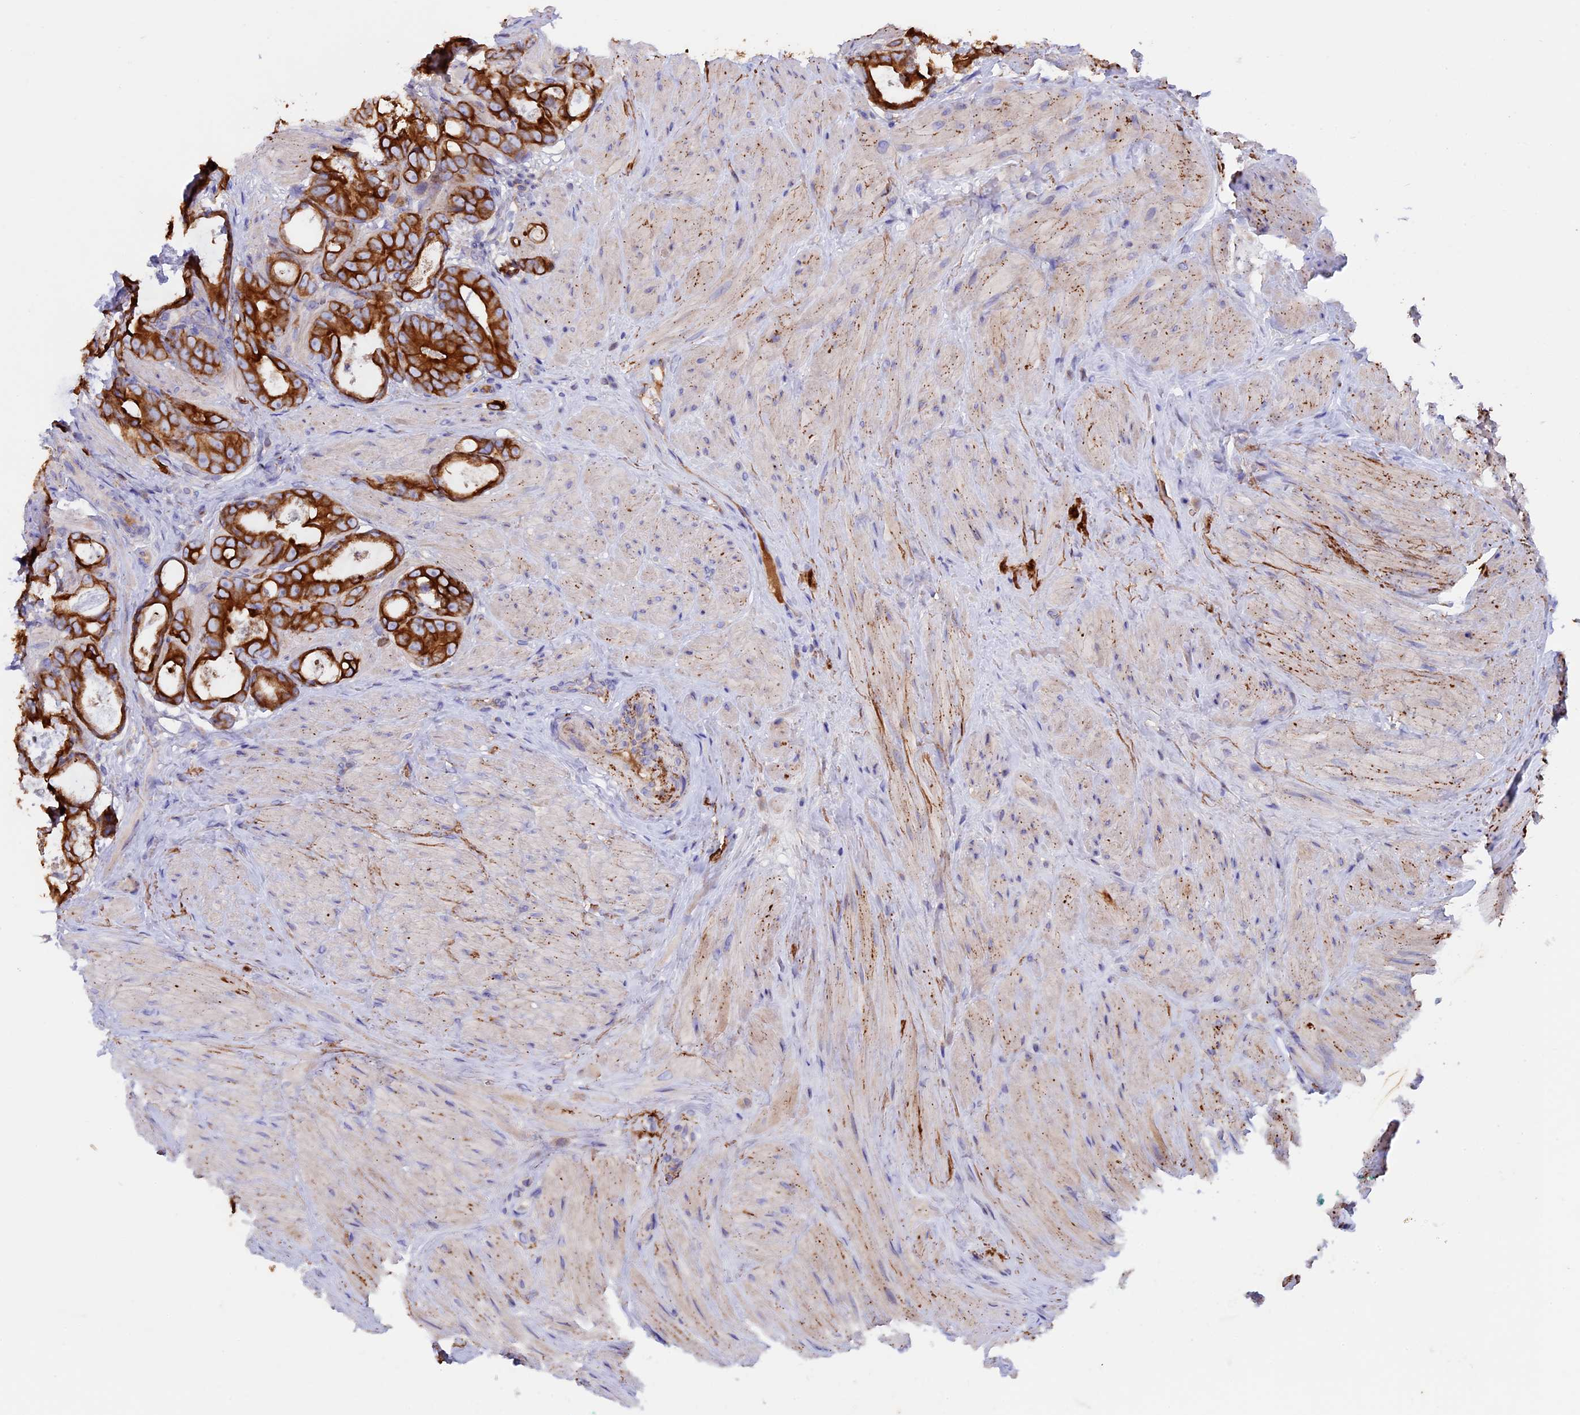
{"staining": {"intensity": "strong", "quantity": ">75%", "location": "cytoplasmic/membranous"}, "tissue": "prostate cancer", "cell_type": "Tumor cells", "image_type": "cancer", "snomed": [{"axis": "morphology", "description": "Adenocarcinoma, Low grade"}, {"axis": "topography", "description": "Prostate"}], "caption": "High-magnification brightfield microscopy of adenocarcinoma (low-grade) (prostate) stained with DAB (brown) and counterstained with hematoxylin (blue). tumor cells exhibit strong cytoplasmic/membranous expression is identified in approximately>75% of cells.", "gene": "PTPN9", "patient": {"sex": "male", "age": 71}}